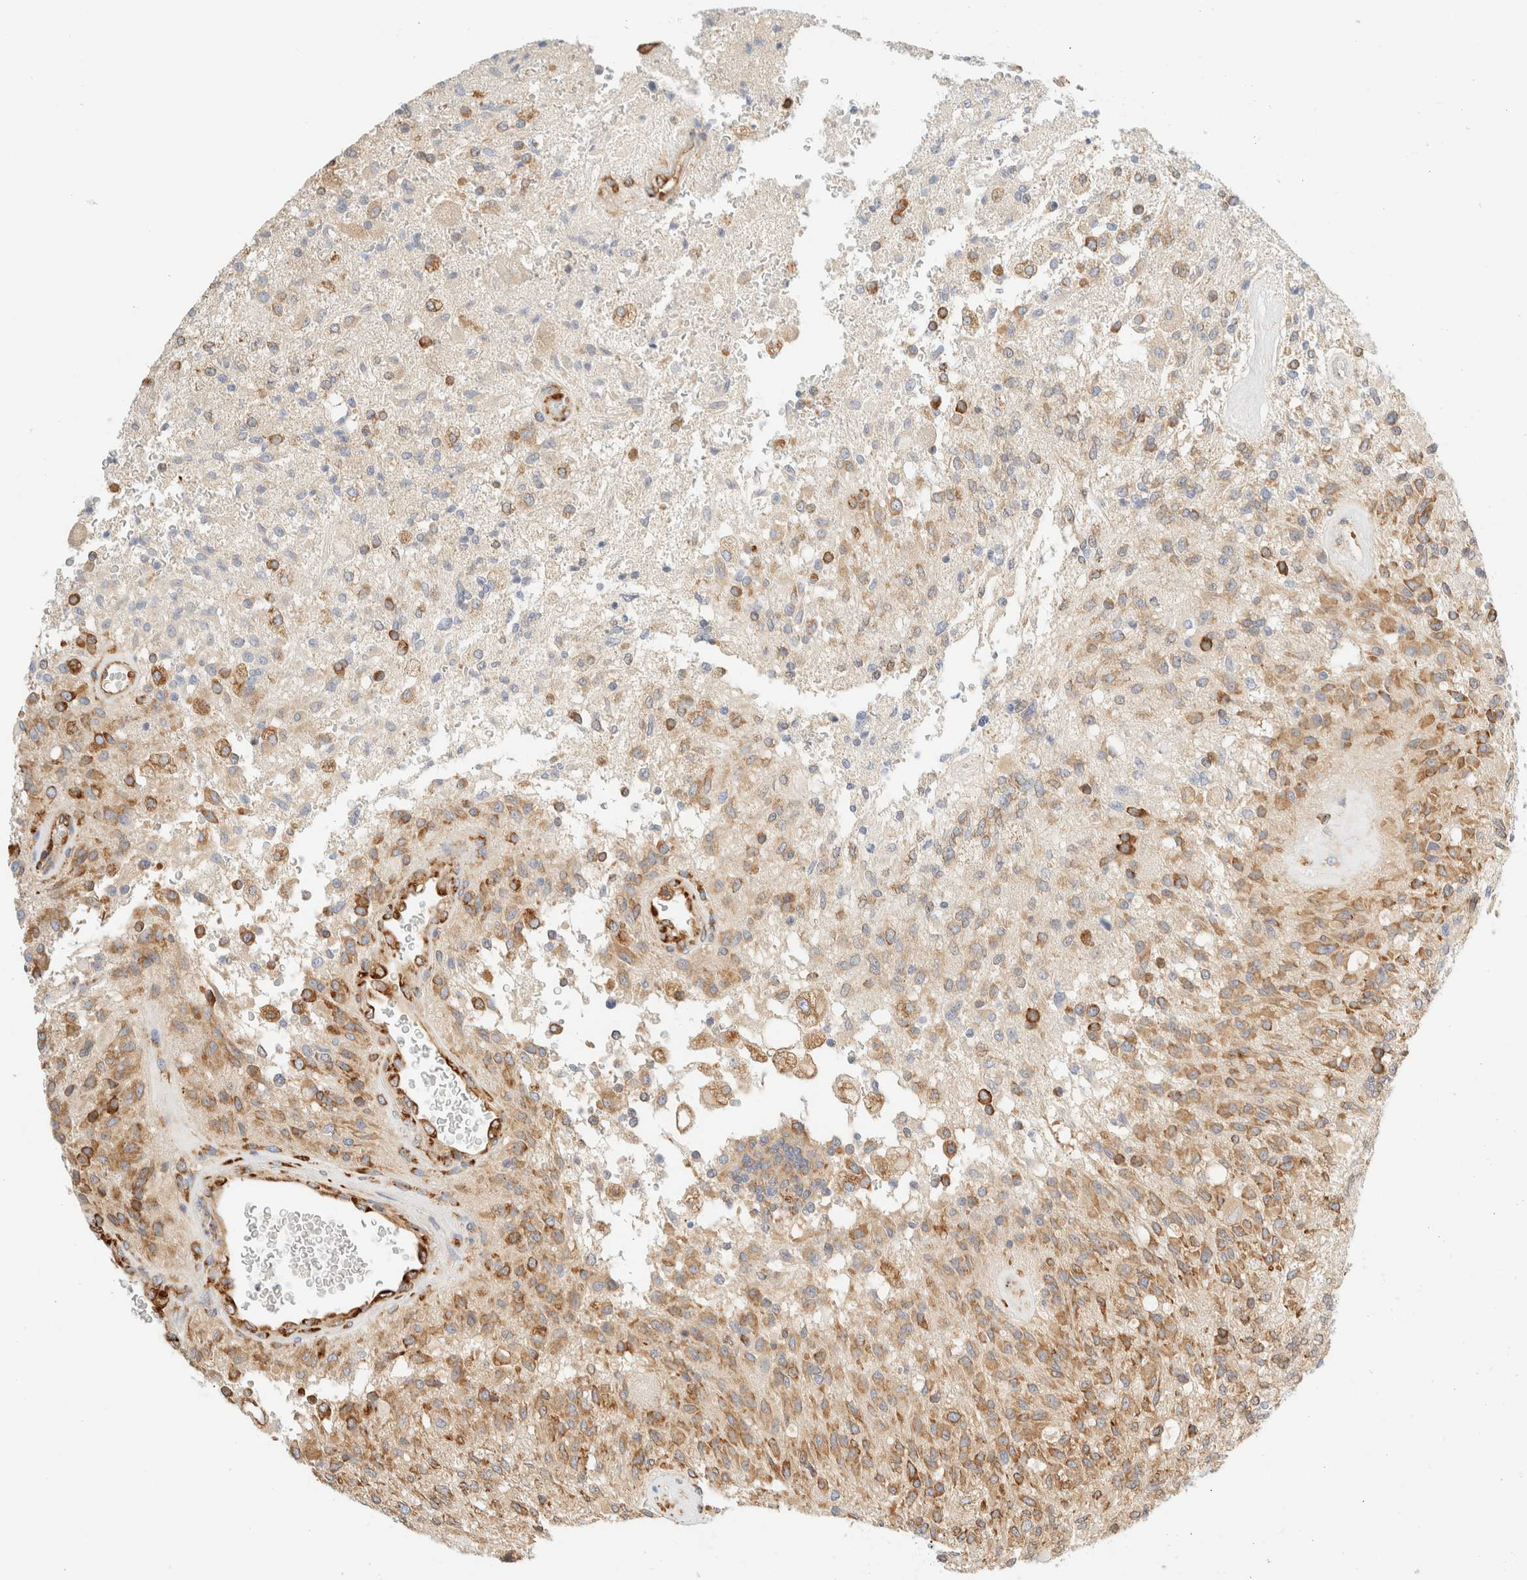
{"staining": {"intensity": "moderate", "quantity": ">75%", "location": "cytoplasmic/membranous"}, "tissue": "glioma", "cell_type": "Tumor cells", "image_type": "cancer", "snomed": [{"axis": "morphology", "description": "Normal tissue, NOS"}, {"axis": "morphology", "description": "Glioma, malignant, High grade"}, {"axis": "topography", "description": "Cerebral cortex"}], "caption": "Immunohistochemistry histopathology image of neoplastic tissue: malignant glioma (high-grade) stained using immunohistochemistry (IHC) reveals medium levels of moderate protein expression localized specifically in the cytoplasmic/membranous of tumor cells, appearing as a cytoplasmic/membranous brown color.", "gene": "ZC2HC1A", "patient": {"sex": "male", "age": 77}}